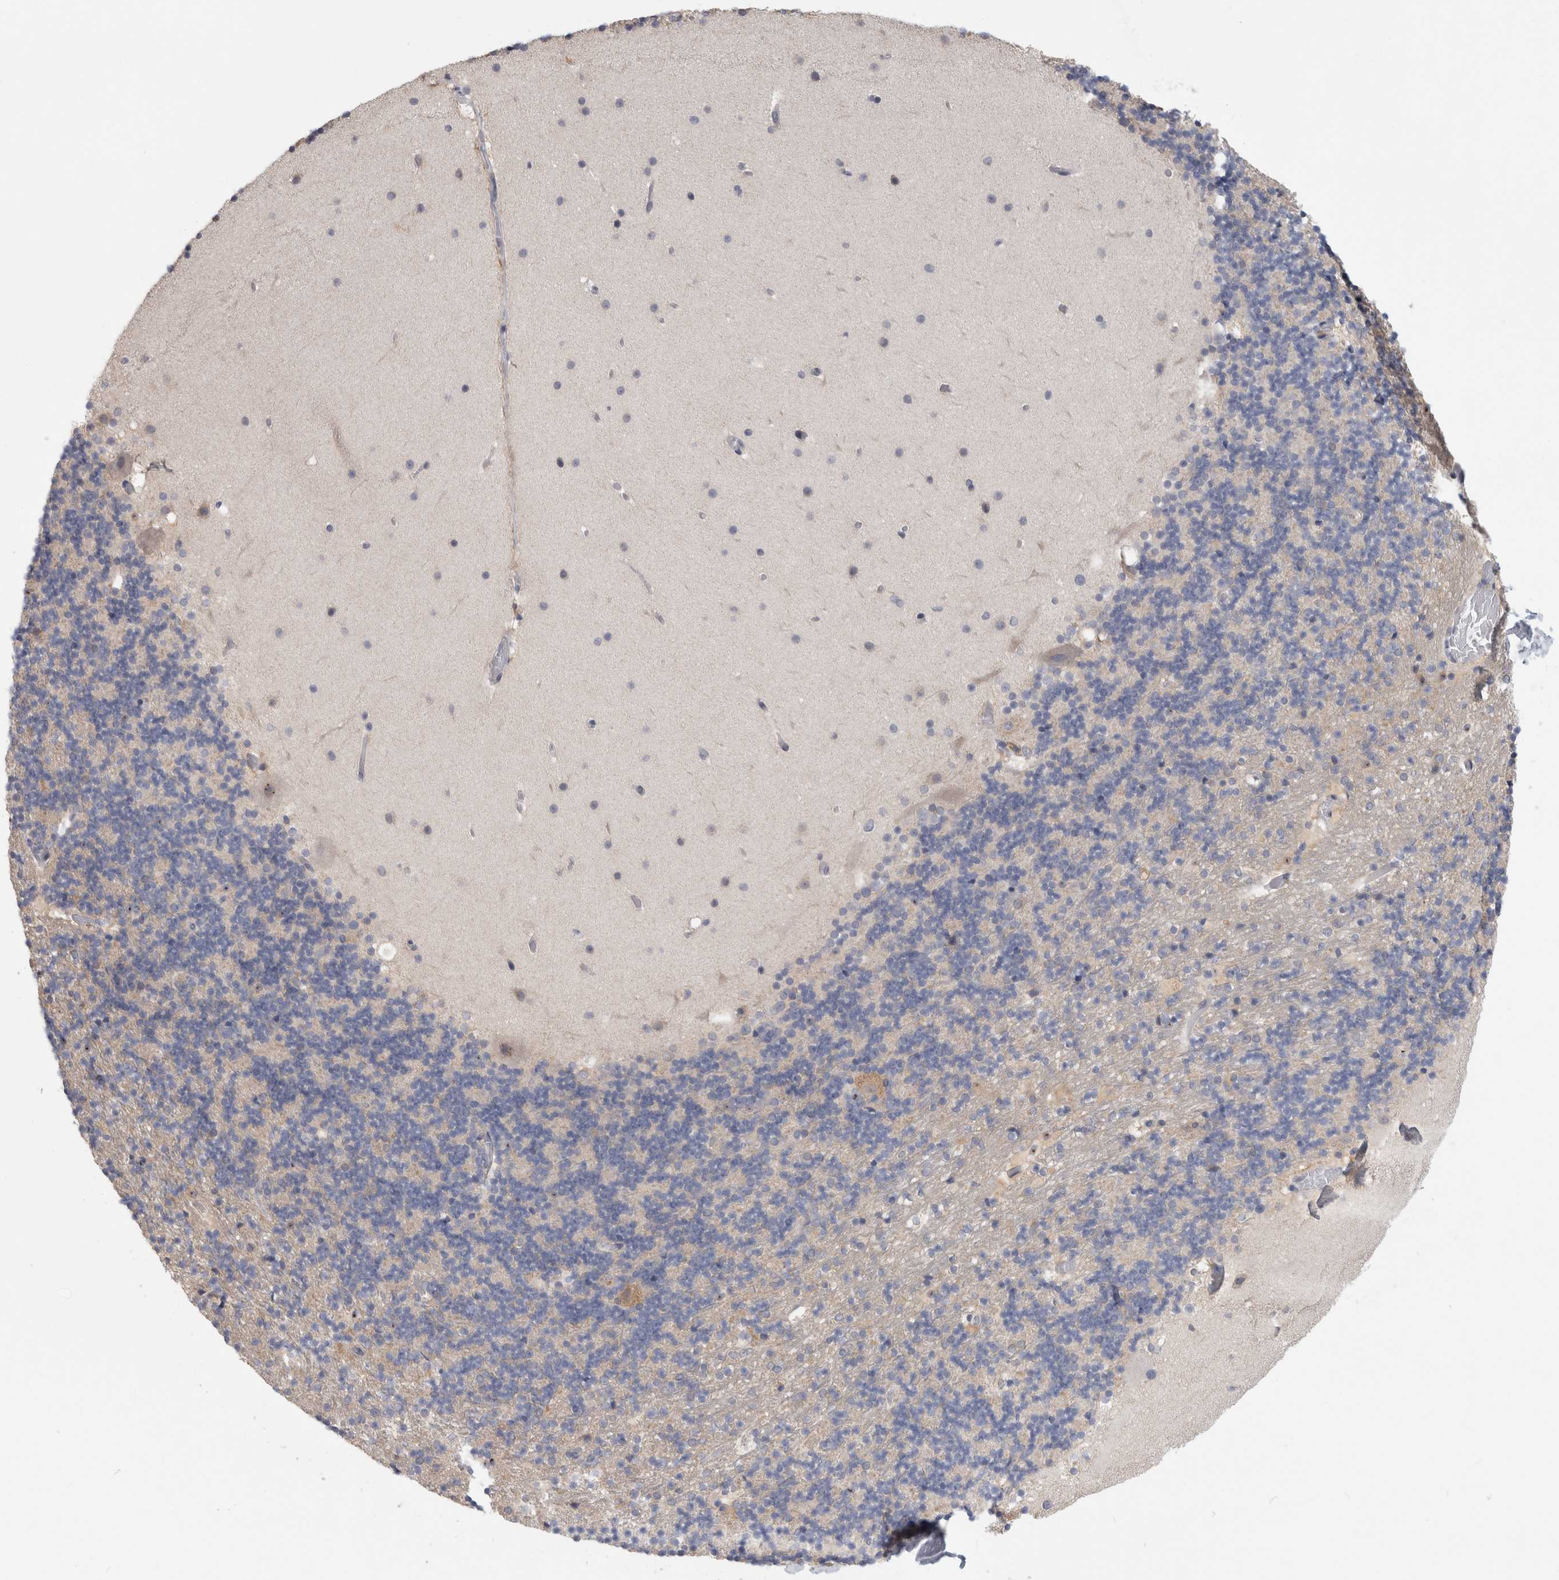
{"staining": {"intensity": "negative", "quantity": "none", "location": "none"}, "tissue": "cerebellum", "cell_type": "Cells in granular layer", "image_type": "normal", "snomed": [{"axis": "morphology", "description": "Normal tissue, NOS"}, {"axis": "topography", "description": "Cerebellum"}], "caption": "Cerebellum stained for a protein using immunohistochemistry demonstrates no staining cells in granular layer.", "gene": "PIGP", "patient": {"sex": "male", "age": 57}}